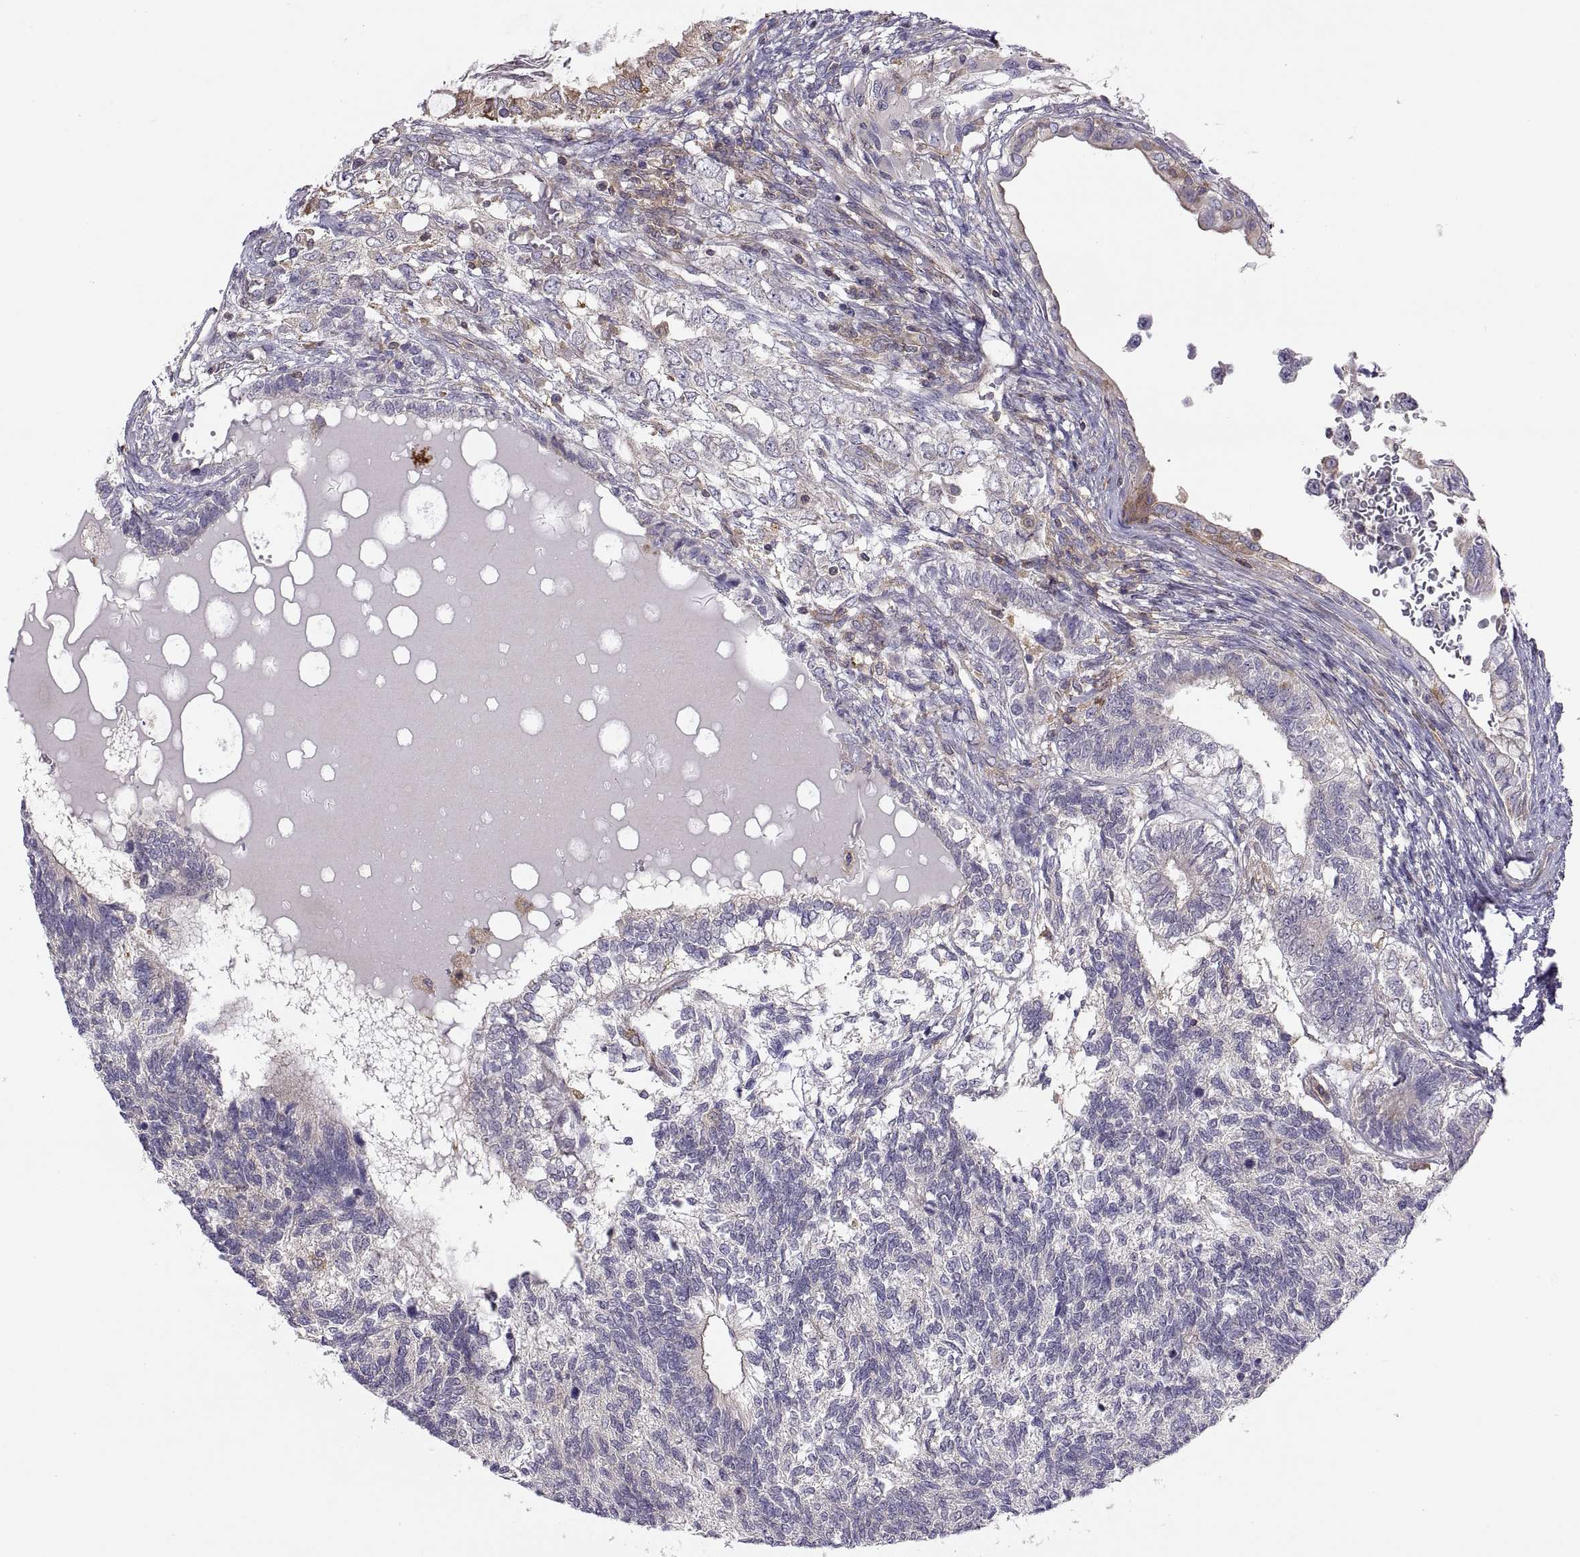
{"staining": {"intensity": "negative", "quantity": "none", "location": "none"}, "tissue": "testis cancer", "cell_type": "Tumor cells", "image_type": "cancer", "snomed": [{"axis": "morphology", "description": "Seminoma, NOS"}, {"axis": "morphology", "description": "Carcinoma, Embryonal, NOS"}, {"axis": "topography", "description": "Testis"}], "caption": "DAB immunohistochemical staining of human testis cancer (seminoma) demonstrates no significant expression in tumor cells. (Stains: DAB immunohistochemistry with hematoxylin counter stain, Microscopy: brightfield microscopy at high magnification).", "gene": "SPATA32", "patient": {"sex": "male", "age": 41}}